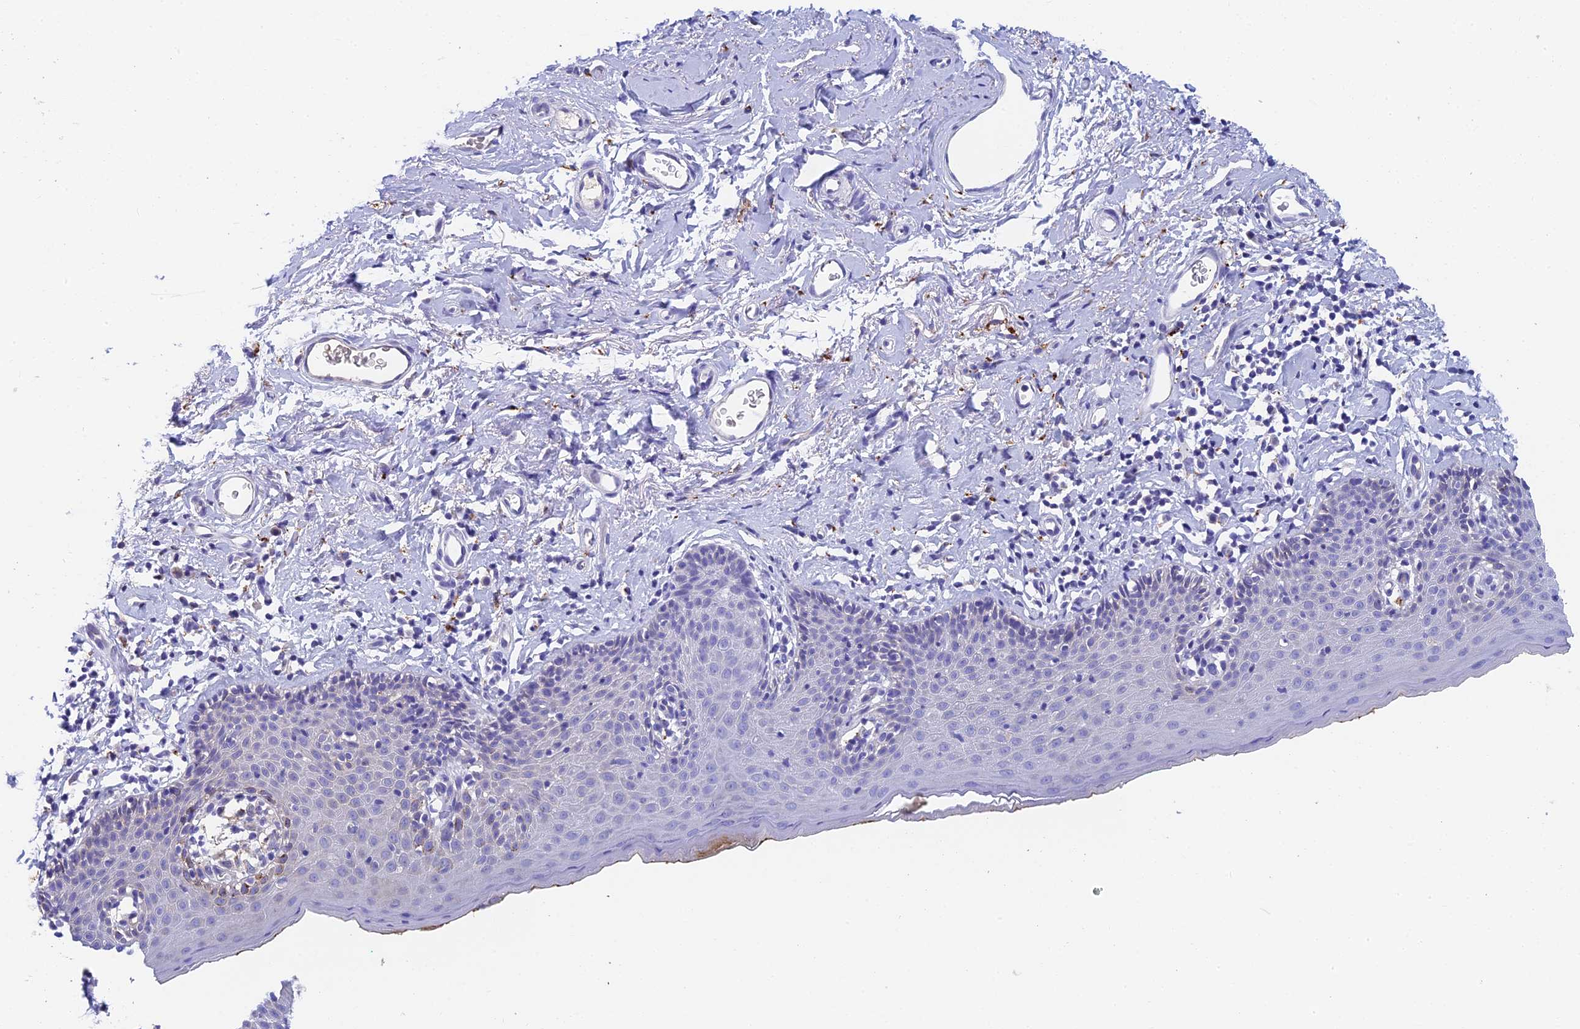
{"staining": {"intensity": "moderate", "quantity": "<25%", "location": "cytoplasmic/membranous"}, "tissue": "skin", "cell_type": "Epidermal cells", "image_type": "normal", "snomed": [{"axis": "morphology", "description": "Normal tissue, NOS"}, {"axis": "topography", "description": "Vulva"}], "caption": "Immunohistochemistry photomicrograph of normal skin: human skin stained using immunohistochemistry shows low levels of moderate protein expression localized specifically in the cytoplasmic/membranous of epidermal cells, appearing as a cytoplasmic/membranous brown color.", "gene": "ADAMTS13", "patient": {"sex": "female", "age": 66}}